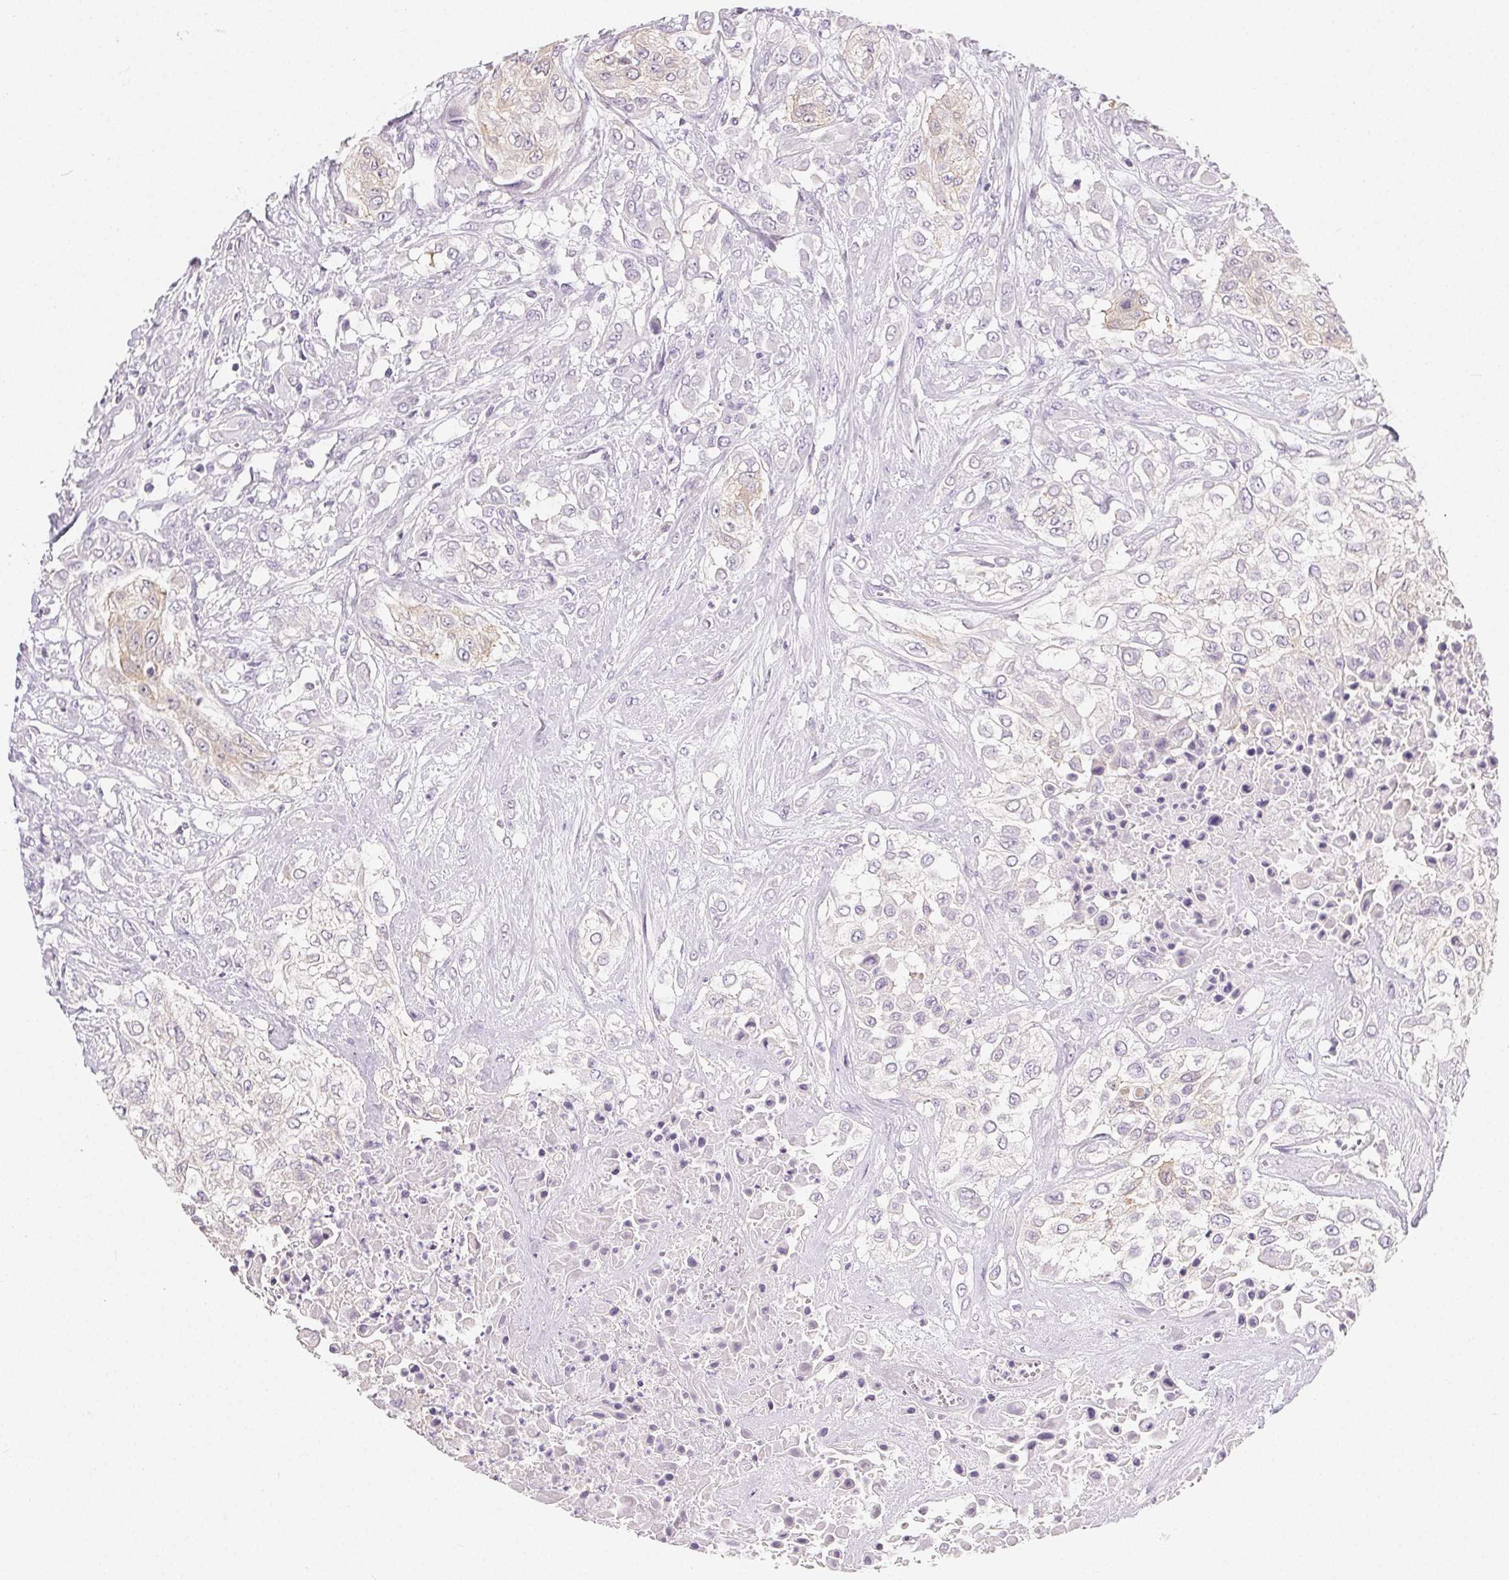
{"staining": {"intensity": "negative", "quantity": "none", "location": "none"}, "tissue": "urothelial cancer", "cell_type": "Tumor cells", "image_type": "cancer", "snomed": [{"axis": "morphology", "description": "Urothelial carcinoma, High grade"}, {"axis": "topography", "description": "Urinary bladder"}], "caption": "This is an immunohistochemistry photomicrograph of human urothelial carcinoma (high-grade). There is no staining in tumor cells.", "gene": "MIOX", "patient": {"sex": "male", "age": 57}}